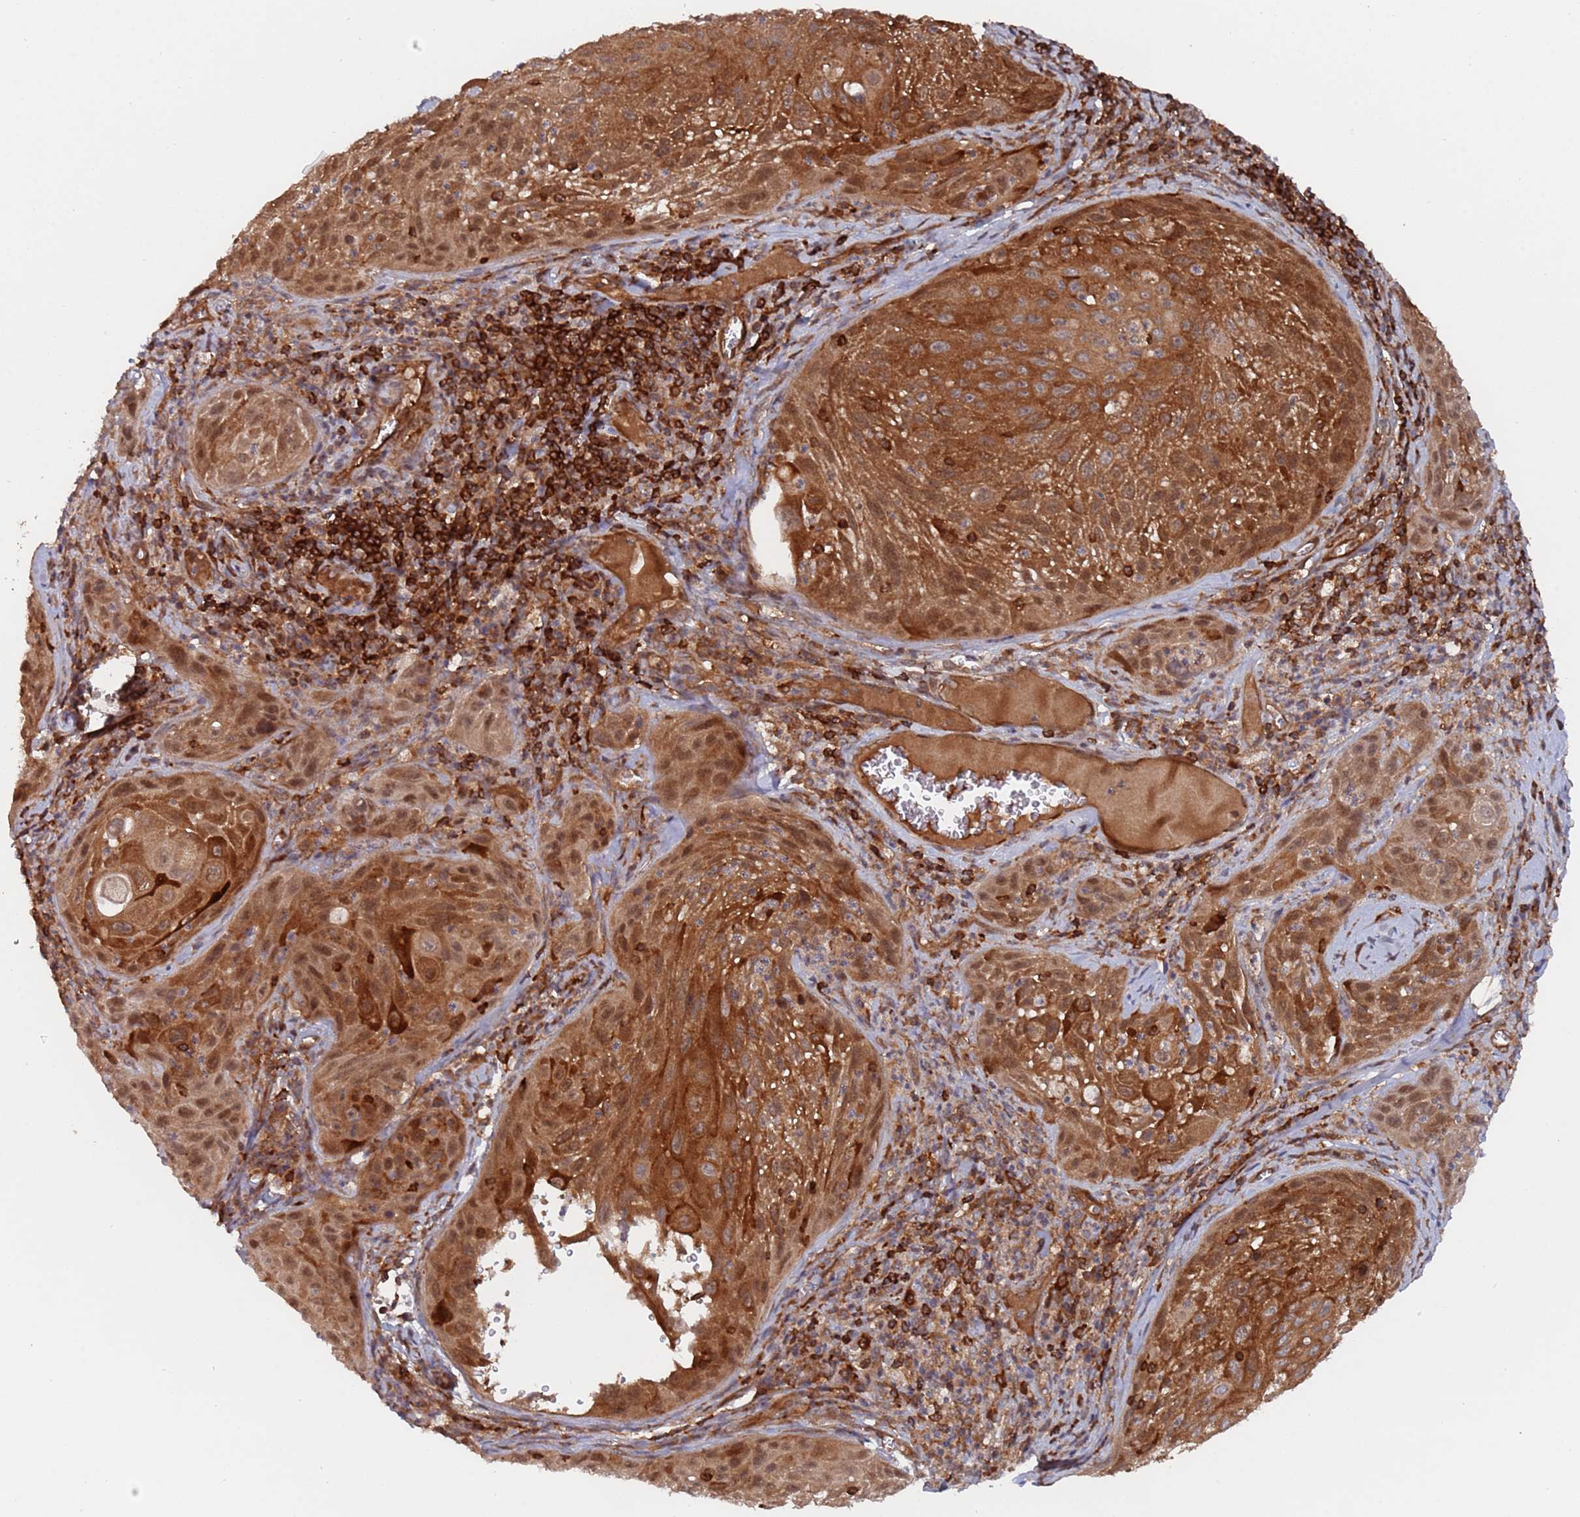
{"staining": {"intensity": "strong", "quantity": ">75%", "location": "cytoplasmic/membranous,nuclear"}, "tissue": "cervical cancer", "cell_type": "Tumor cells", "image_type": "cancer", "snomed": [{"axis": "morphology", "description": "Squamous cell carcinoma, NOS"}, {"axis": "topography", "description": "Cervix"}], "caption": "Cervical squamous cell carcinoma stained with immunohistochemistry reveals strong cytoplasmic/membranous and nuclear positivity in approximately >75% of tumor cells.", "gene": "DDX60", "patient": {"sex": "female", "age": 42}}